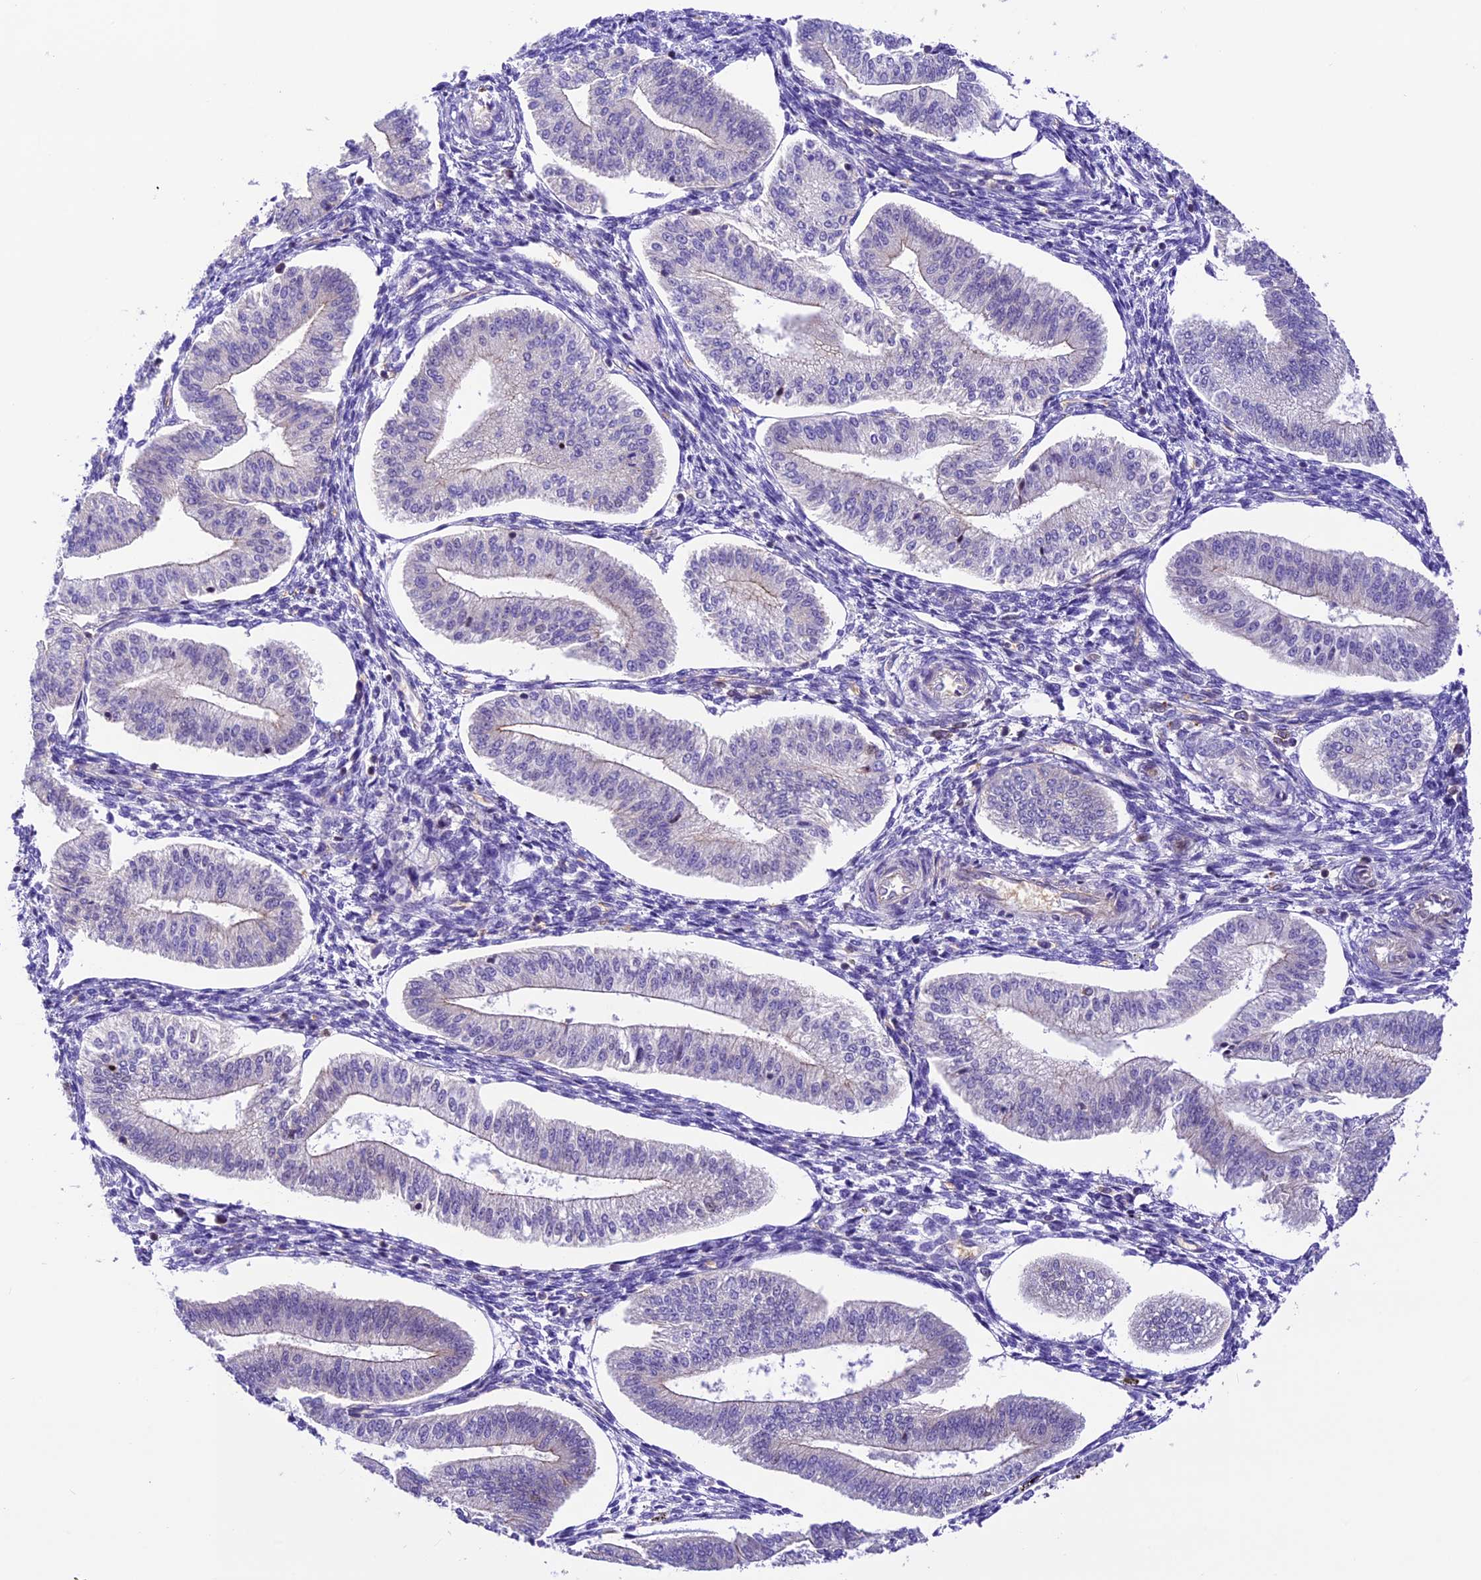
{"staining": {"intensity": "negative", "quantity": "none", "location": "none"}, "tissue": "endometrium", "cell_type": "Cells in endometrial stroma", "image_type": "normal", "snomed": [{"axis": "morphology", "description": "Normal tissue, NOS"}, {"axis": "topography", "description": "Endometrium"}], "caption": "Immunohistochemistry (IHC) of benign human endometrium demonstrates no expression in cells in endometrial stroma.", "gene": "SHKBP1", "patient": {"sex": "female", "age": 34}}